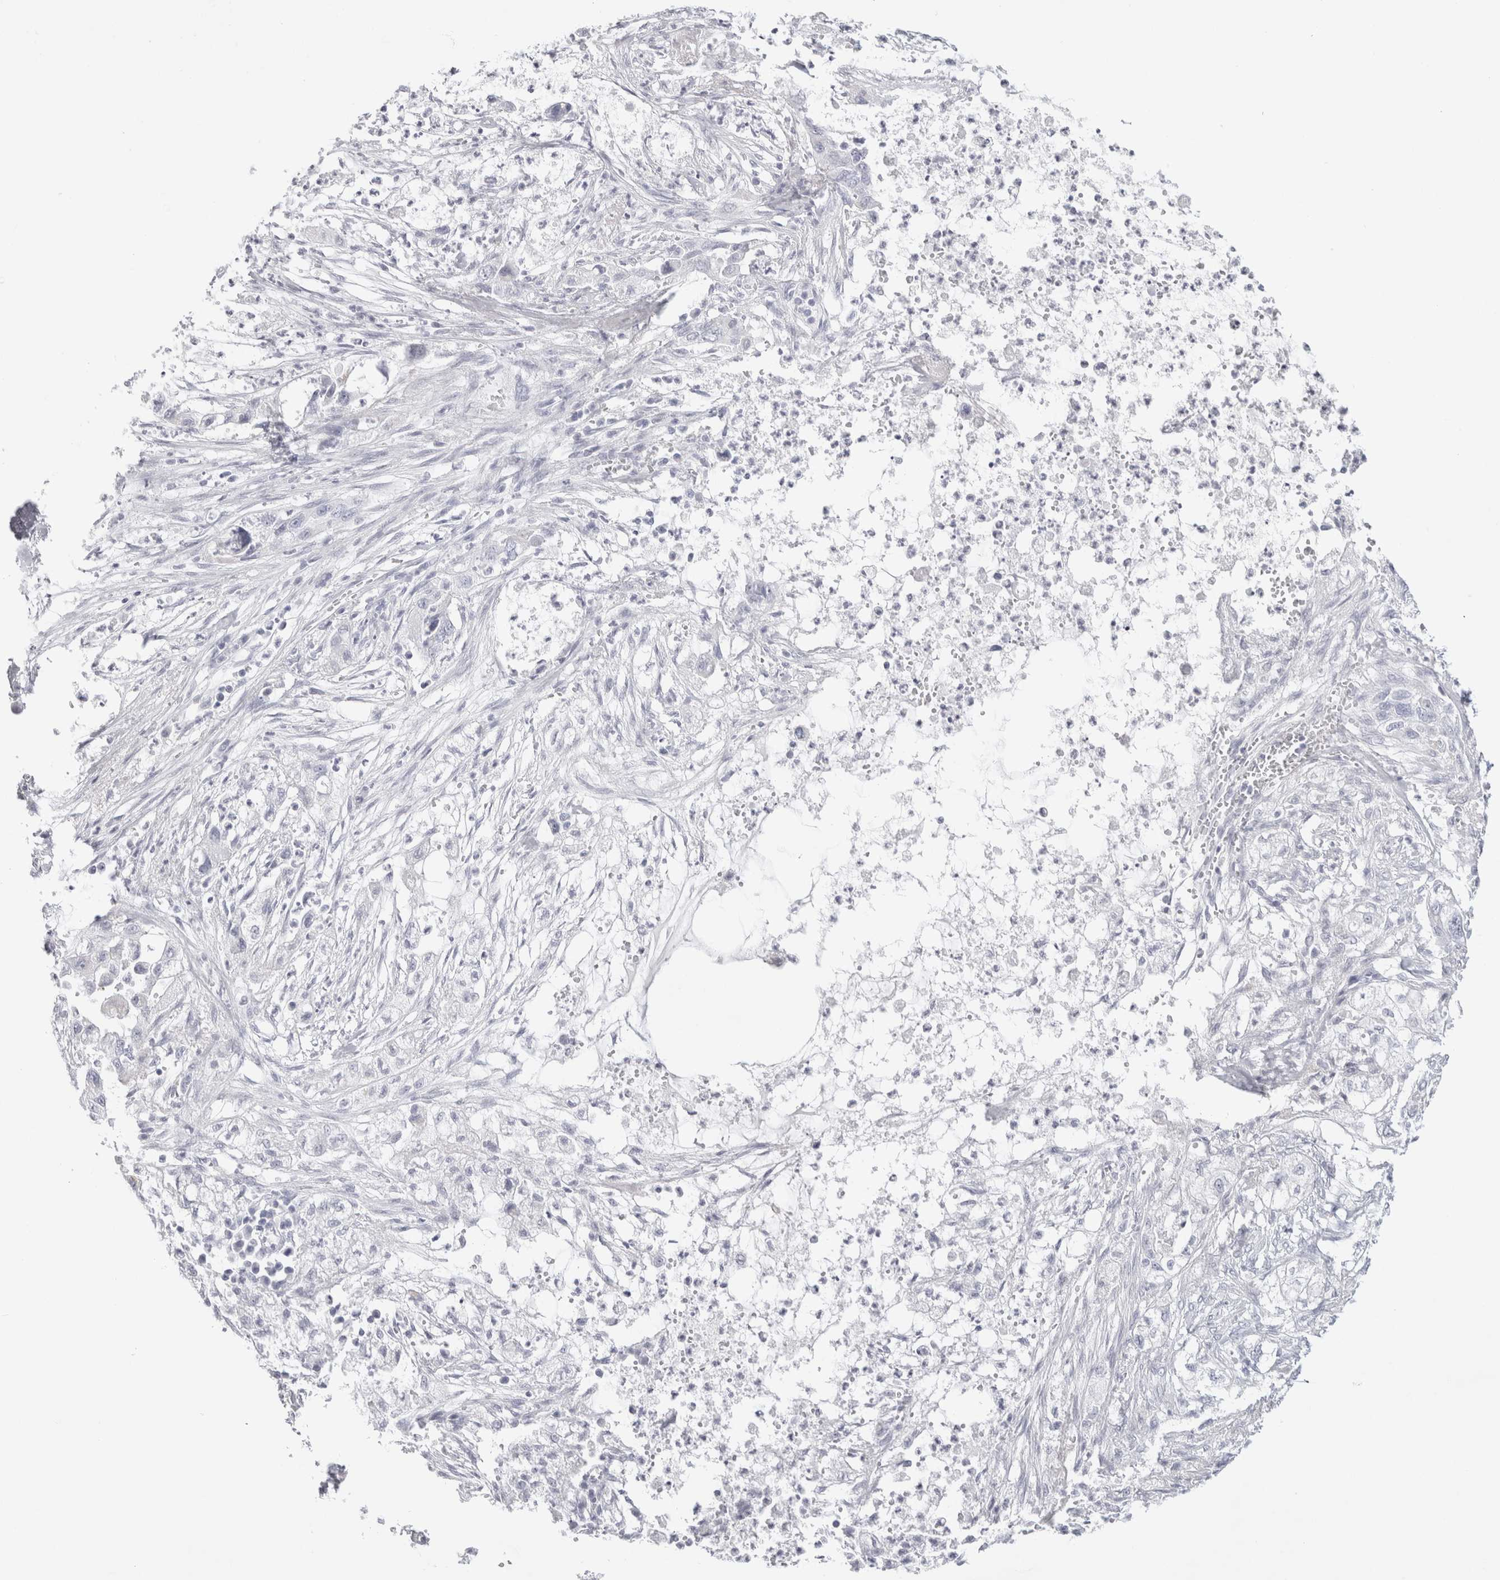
{"staining": {"intensity": "negative", "quantity": "none", "location": "none"}, "tissue": "pancreatic cancer", "cell_type": "Tumor cells", "image_type": "cancer", "snomed": [{"axis": "morphology", "description": "Adenocarcinoma, NOS"}, {"axis": "topography", "description": "Pancreas"}], "caption": "An image of human adenocarcinoma (pancreatic) is negative for staining in tumor cells. Nuclei are stained in blue.", "gene": "GARIN1A", "patient": {"sex": "female", "age": 78}}